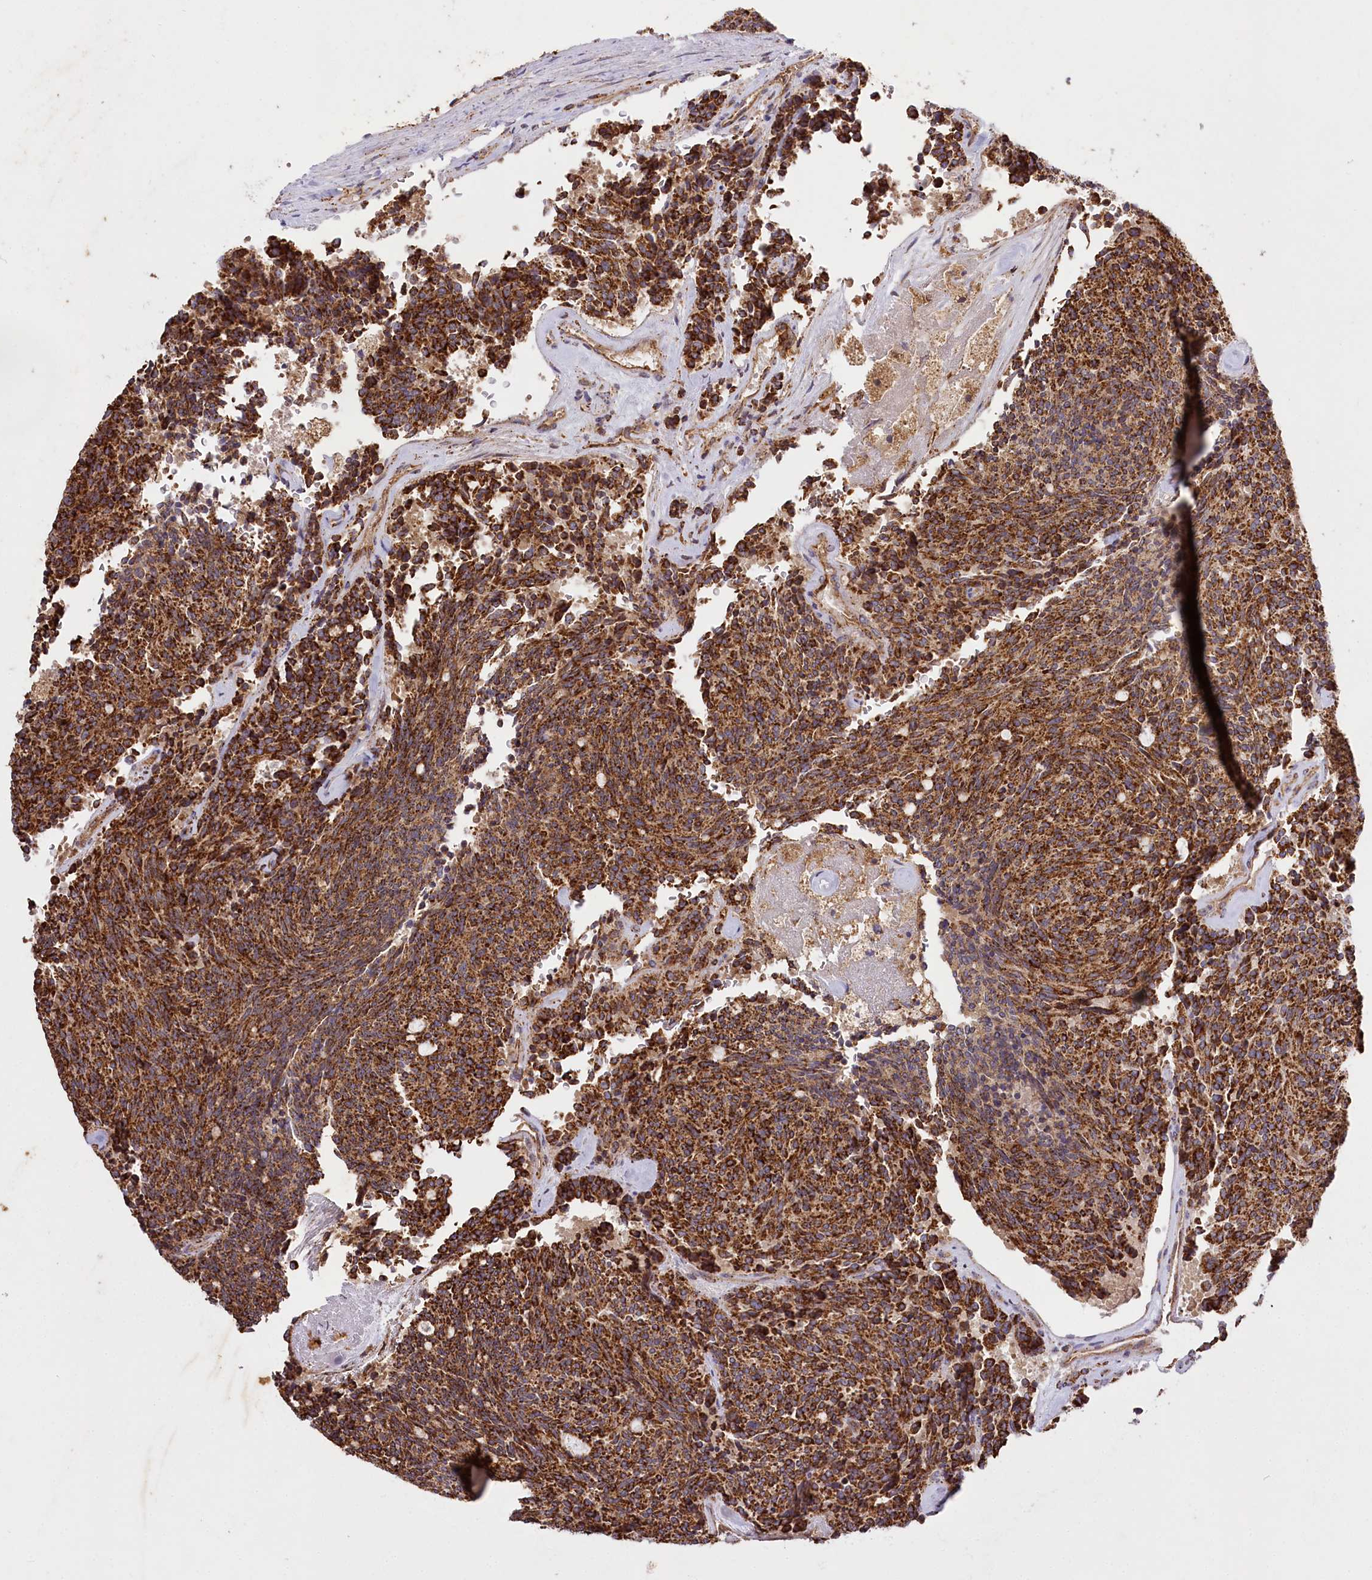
{"staining": {"intensity": "strong", "quantity": ">75%", "location": "cytoplasmic/membranous"}, "tissue": "carcinoid", "cell_type": "Tumor cells", "image_type": "cancer", "snomed": [{"axis": "morphology", "description": "Carcinoid, malignant, NOS"}, {"axis": "topography", "description": "Pancreas"}], "caption": "Immunohistochemical staining of malignant carcinoid displays high levels of strong cytoplasmic/membranous protein staining in approximately >75% of tumor cells.", "gene": "CARD19", "patient": {"sex": "female", "age": 54}}